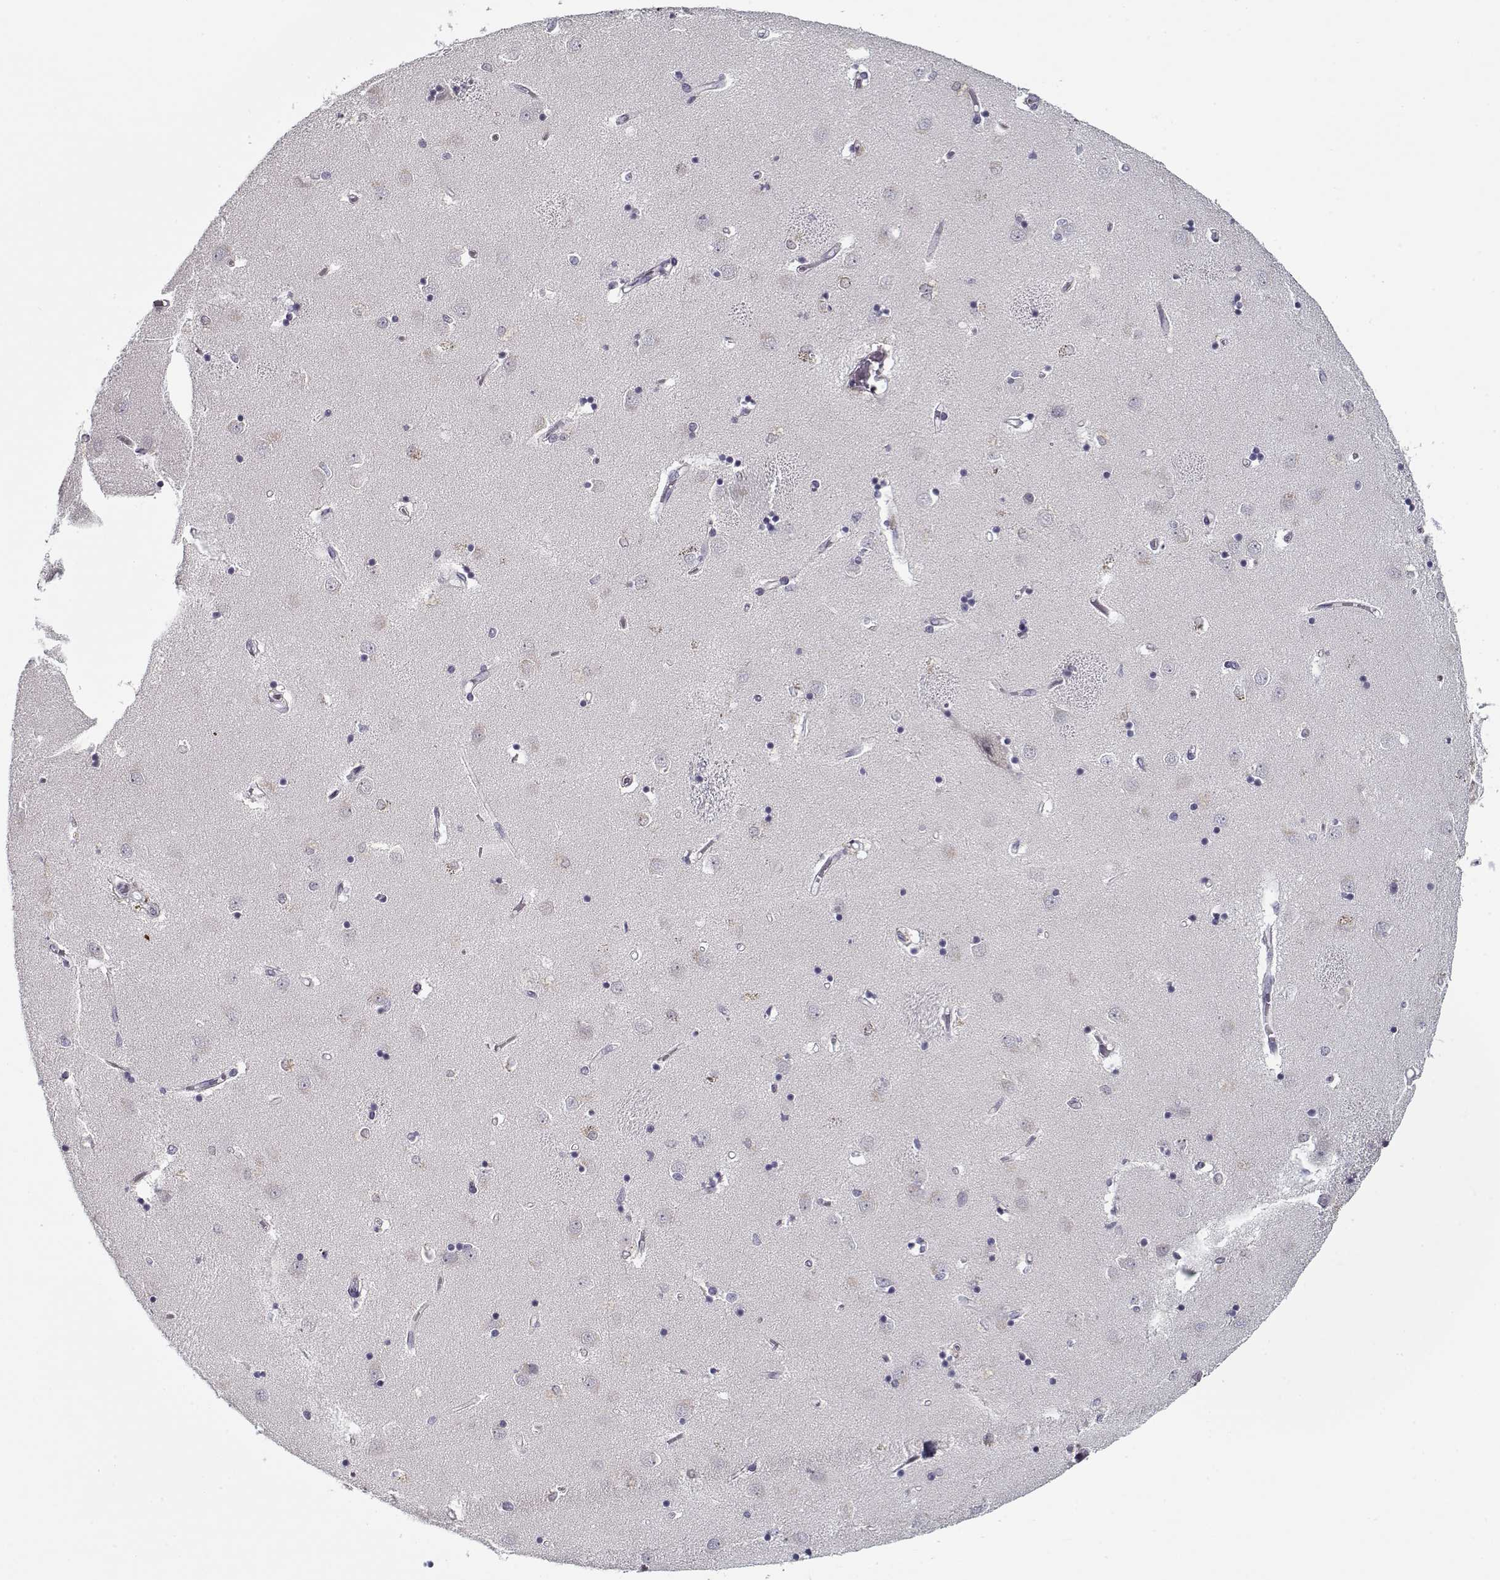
{"staining": {"intensity": "negative", "quantity": "none", "location": "none"}, "tissue": "caudate", "cell_type": "Glial cells", "image_type": "normal", "snomed": [{"axis": "morphology", "description": "Normal tissue, NOS"}, {"axis": "topography", "description": "Lateral ventricle wall"}], "caption": "Human caudate stained for a protein using immunohistochemistry demonstrates no positivity in glial cells.", "gene": "DDX25", "patient": {"sex": "male", "age": 54}}